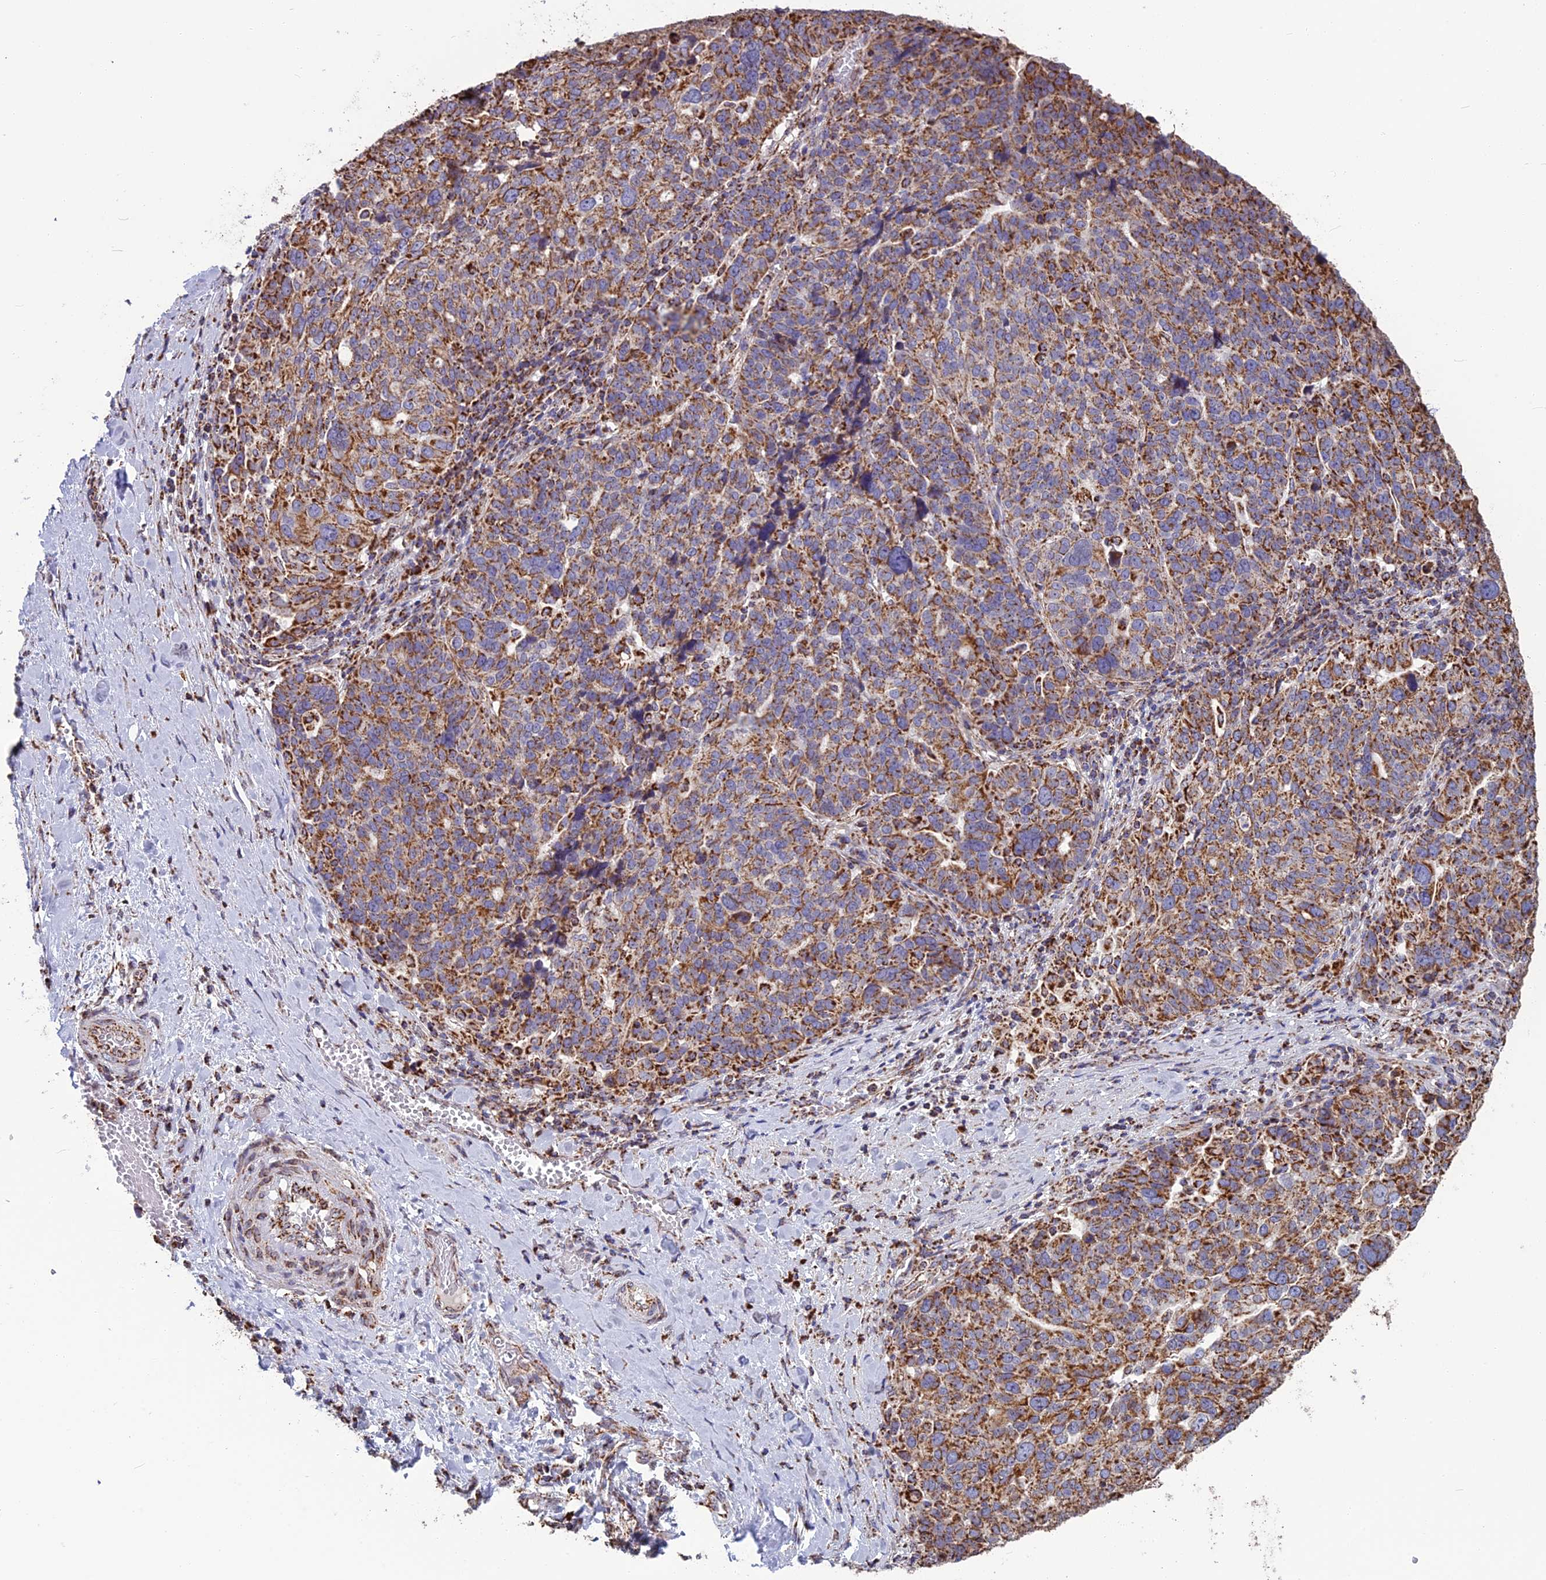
{"staining": {"intensity": "moderate", "quantity": ">75%", "location": "cytoplasmic/membranous"}, "tissue": "ovarian cancer", "cell_type": "Tumor cells", "image_type": "cancer", "snomed": [{"axis": "morphology", "description": "Cystadenocarcinoma, serous, NOS"}, {"axis": "topography", "description": "Ovary"}], "caption": "A histopathology image of human serous cystadenocarcinoma (ovarian) stained for a protein demonstrates moderate cytoplasmic/membranous brown staining in tumor cells.", "gene": "CS", "patient": {"sex": "female", "age": 59}}